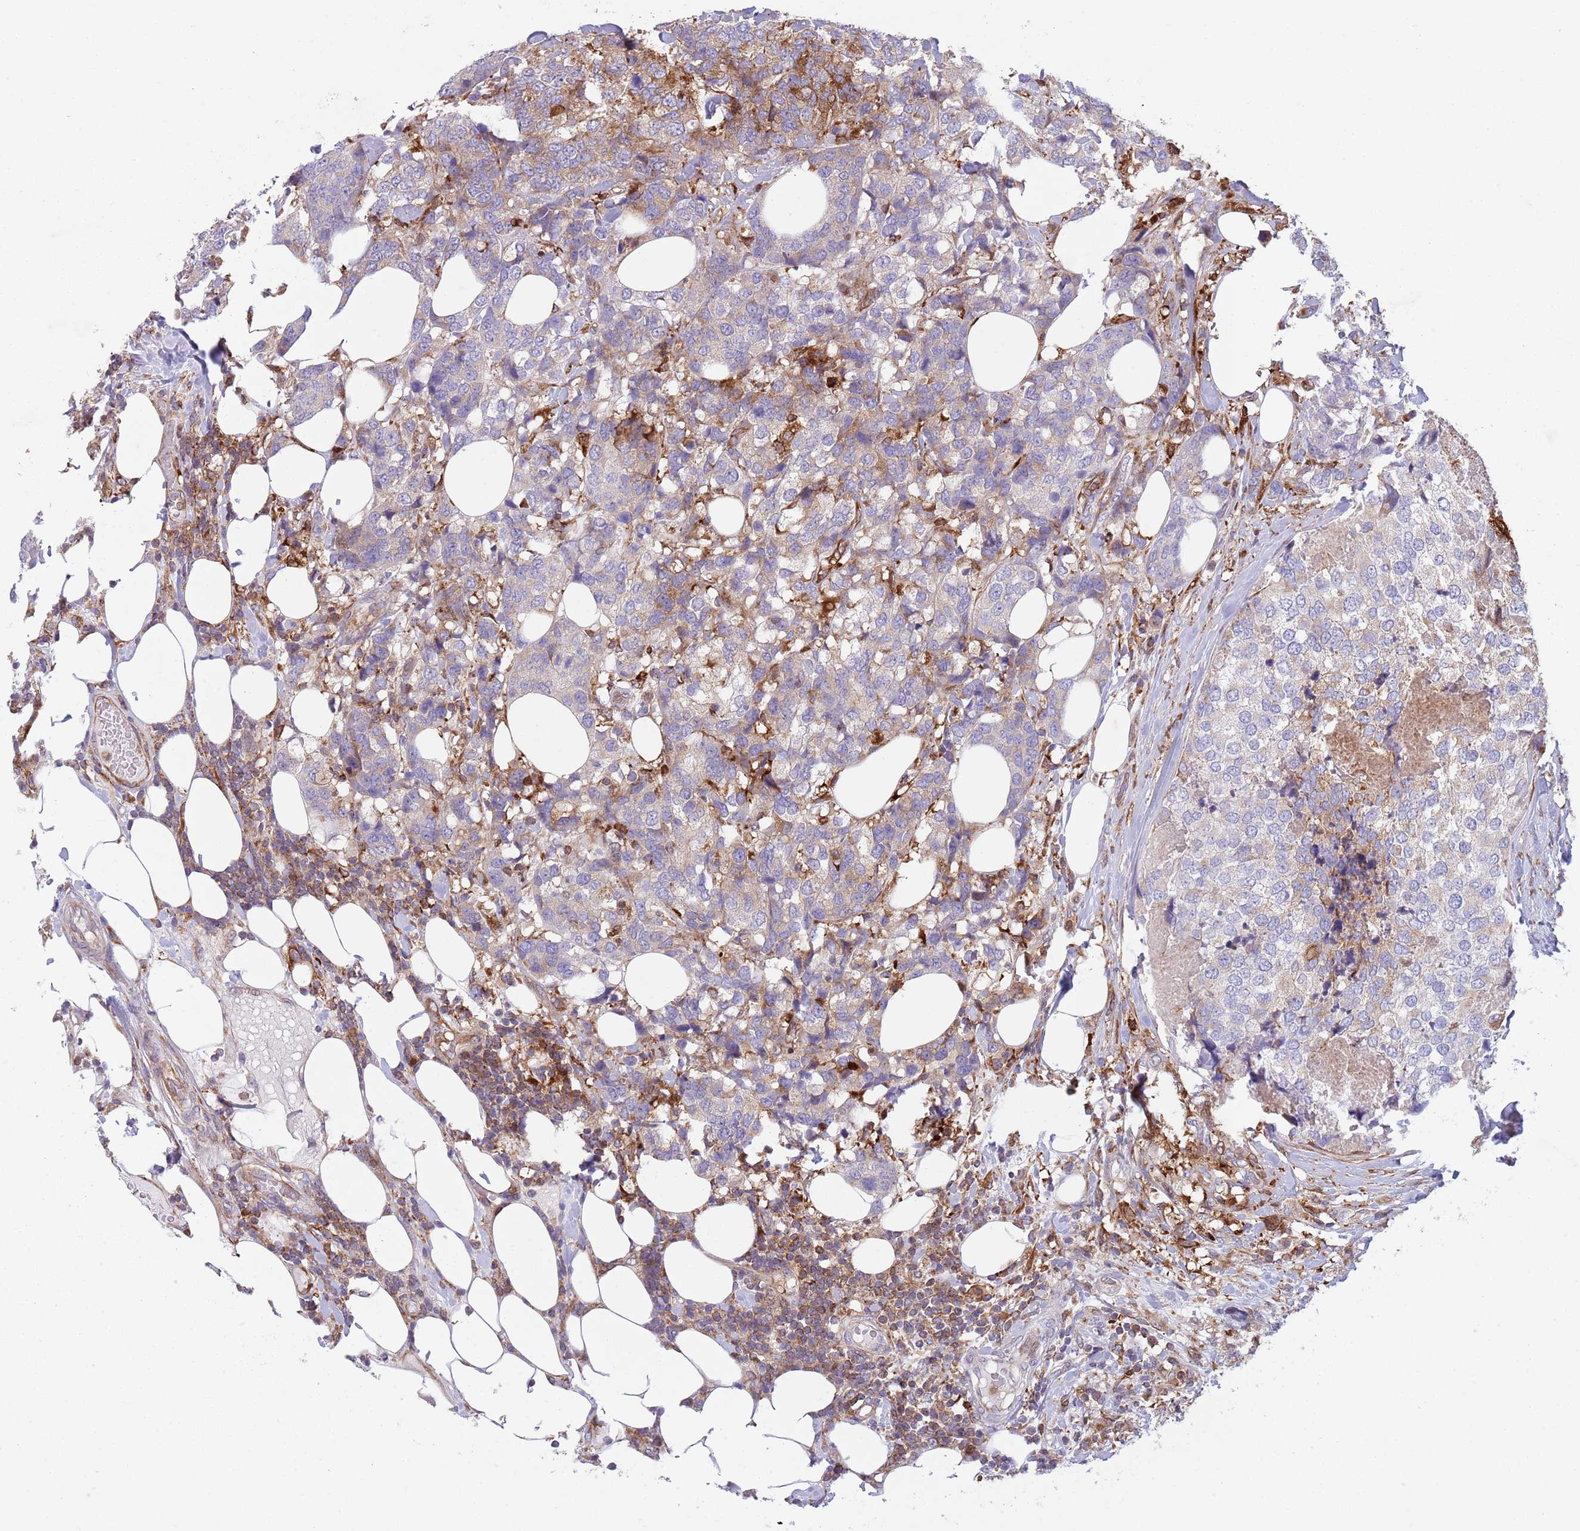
{"staining": {"intensity": "negative", "quantity": "none", "location": "none"}, "tissue": "breast cancer", "cell_type": "Tumor cells", "image_type": "cancer", "snomed": [{"axis": "morphology", "description": "Lobular carcinoma"}, {"axis": "topography", "description": "Breast"}], "caption": "Histopathology image shows no protein positivity in tumor cells of breast lobular carcinoma tissue.", "gene": "ZMYM5", "patient": {"sex": "female", "age": 59}}